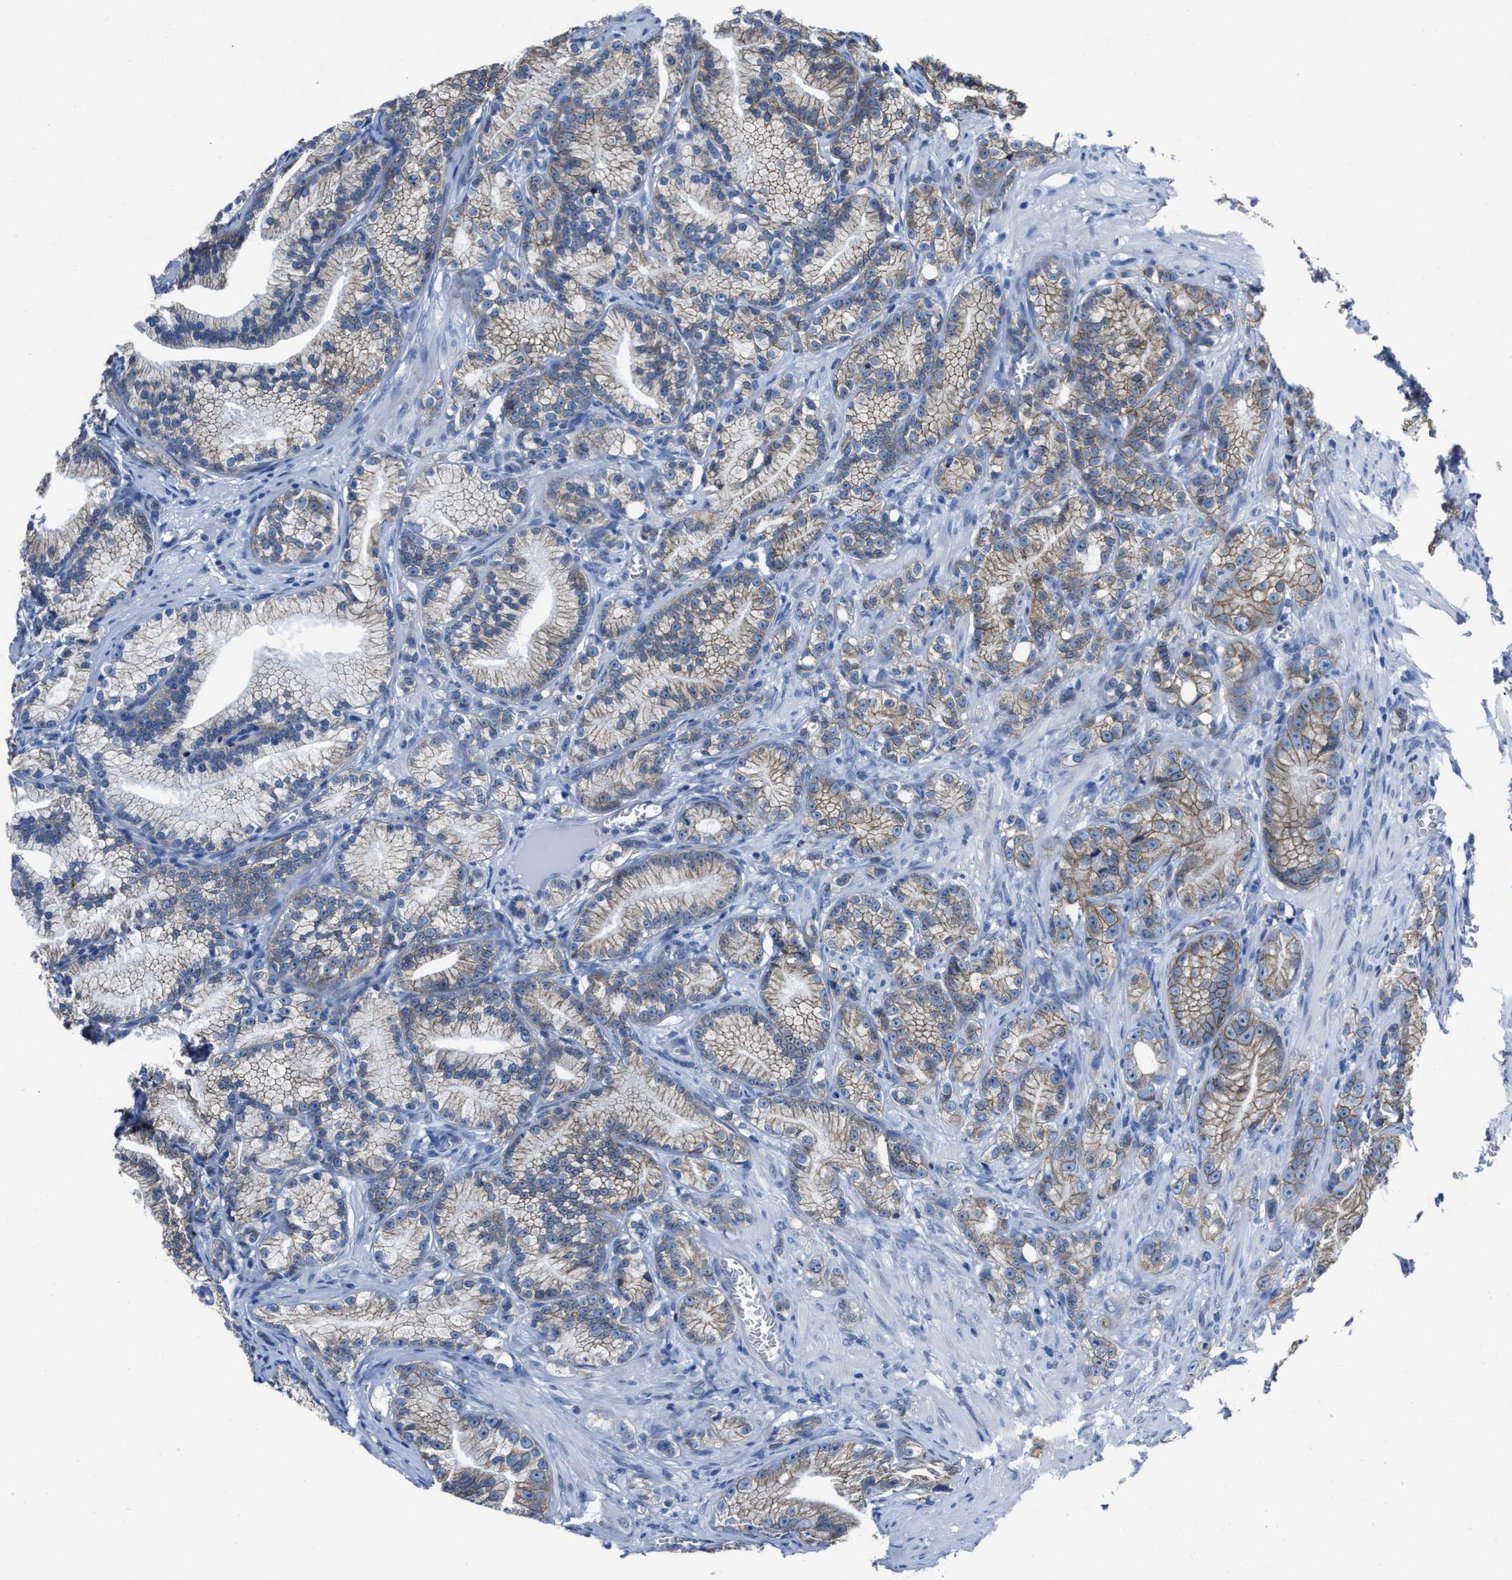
{"staining": {"intensity": "moderate", "quantity": ">75%", "location": "cytoplasmic/membranous"}, "tissue": "prostate cancer", "cell_type": "Tumor cells", "image_type": "cancer", "snomed": [{"axis": "morphology", "description": "Adenocarcinoma, Low grade"}, {"axis": "topography", "description": "Prostate"}], "caption": "Prostate cancer (low-grade adenocarcinoma) stained for a protein (brown) reveals moderate cytoplasmic/membranous positive positivity in about >75% of tumor cells.", "gene": "GHITM", "patient": {"sex": "male", "age": 89}}